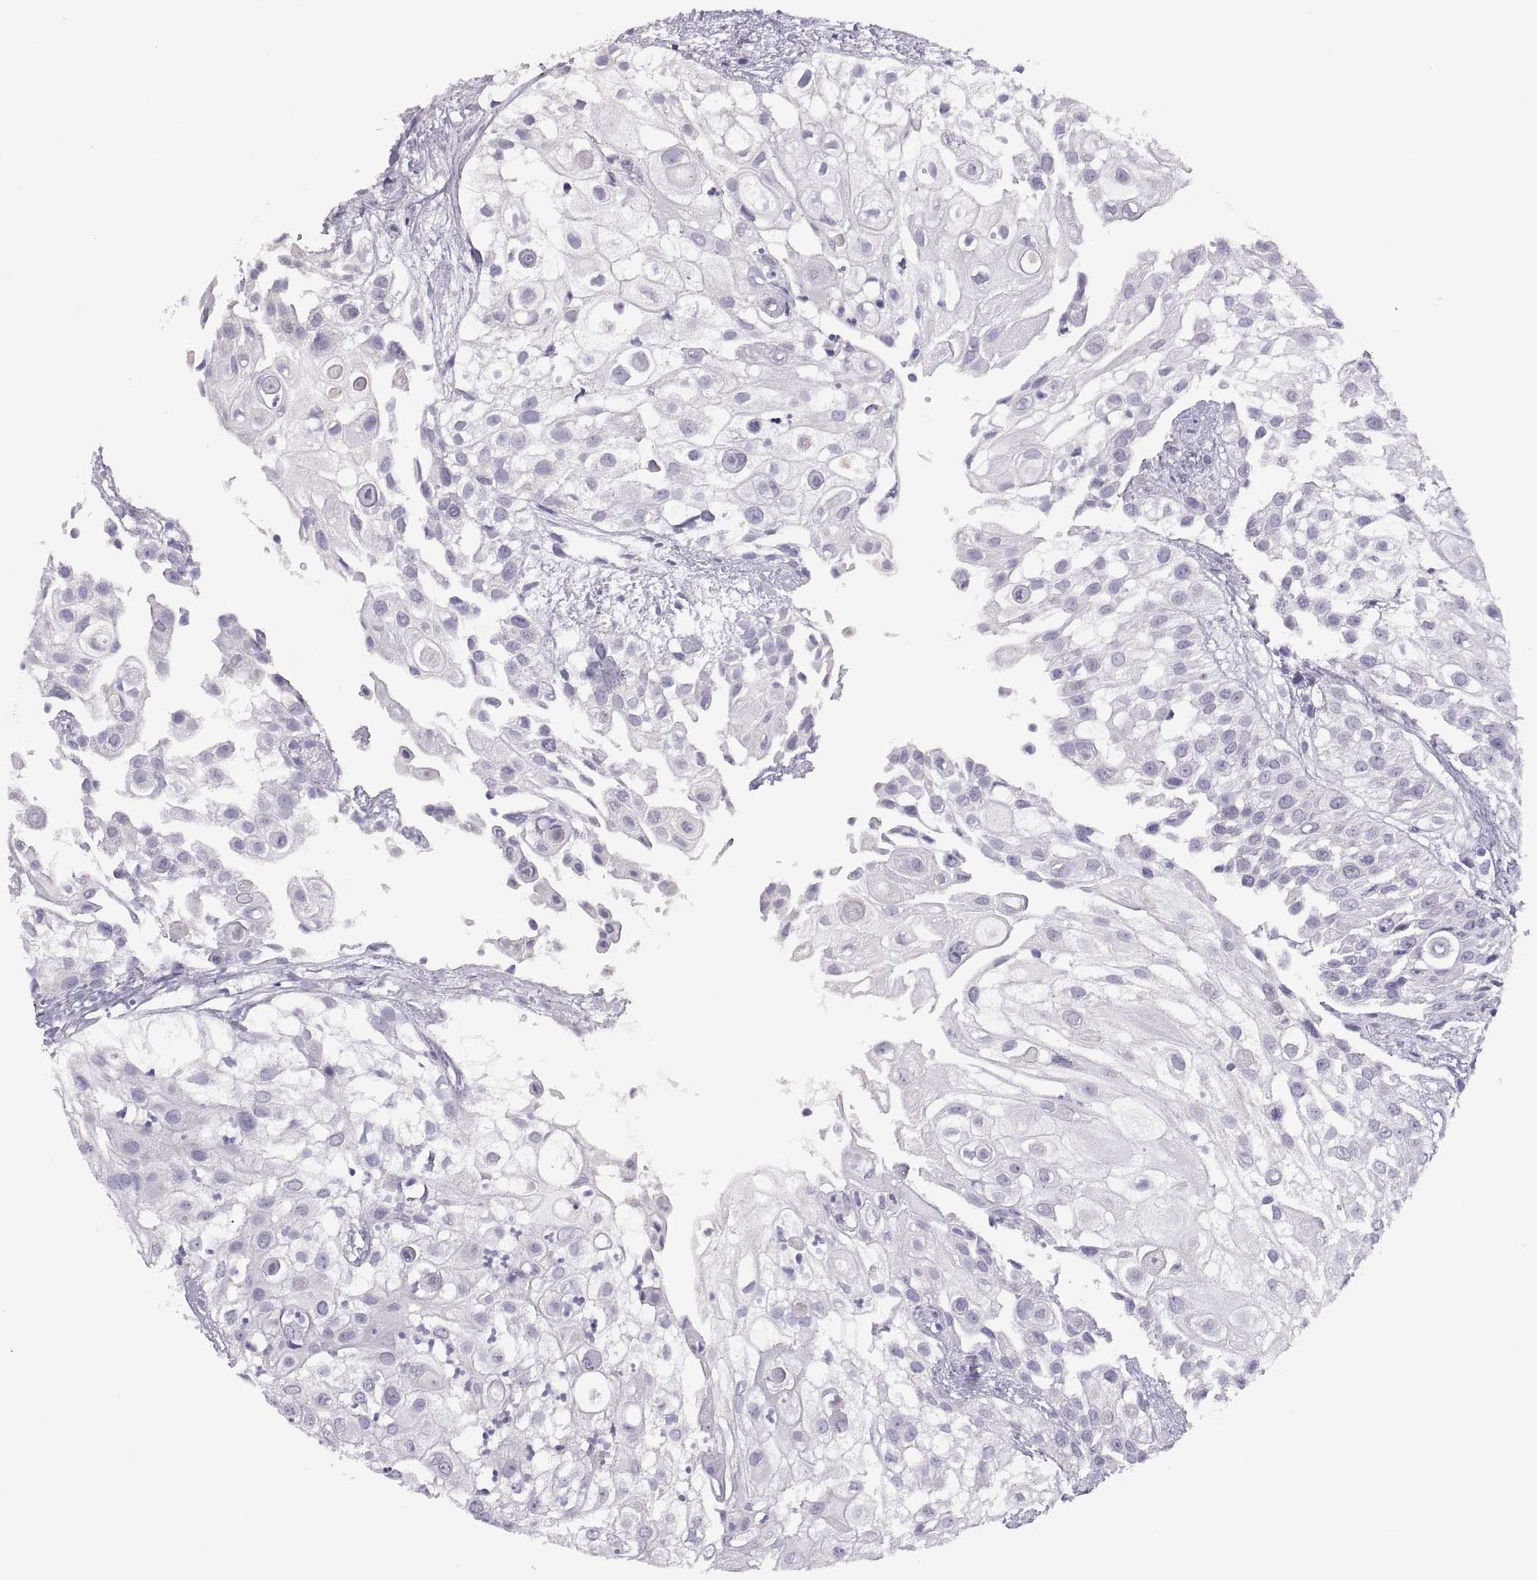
{"staining": {"intensity": "negative", "quantity": "none", "location": "none"}, "tissue": "urothelial cancer", "cell_type": "Tumor cells", "image_type": "cancer", "snomed": [{"axis": "morphology", "description": "Urothelial carcinoma, High grade"}, {"axis": "topography", "description": "Urinary bladder"}], "caption": "Image shows no protein positivity in tumor cells of urothelial cancer tissue.", "gene": "TBX19", "patient": {"sex": "female", "age": 79}}